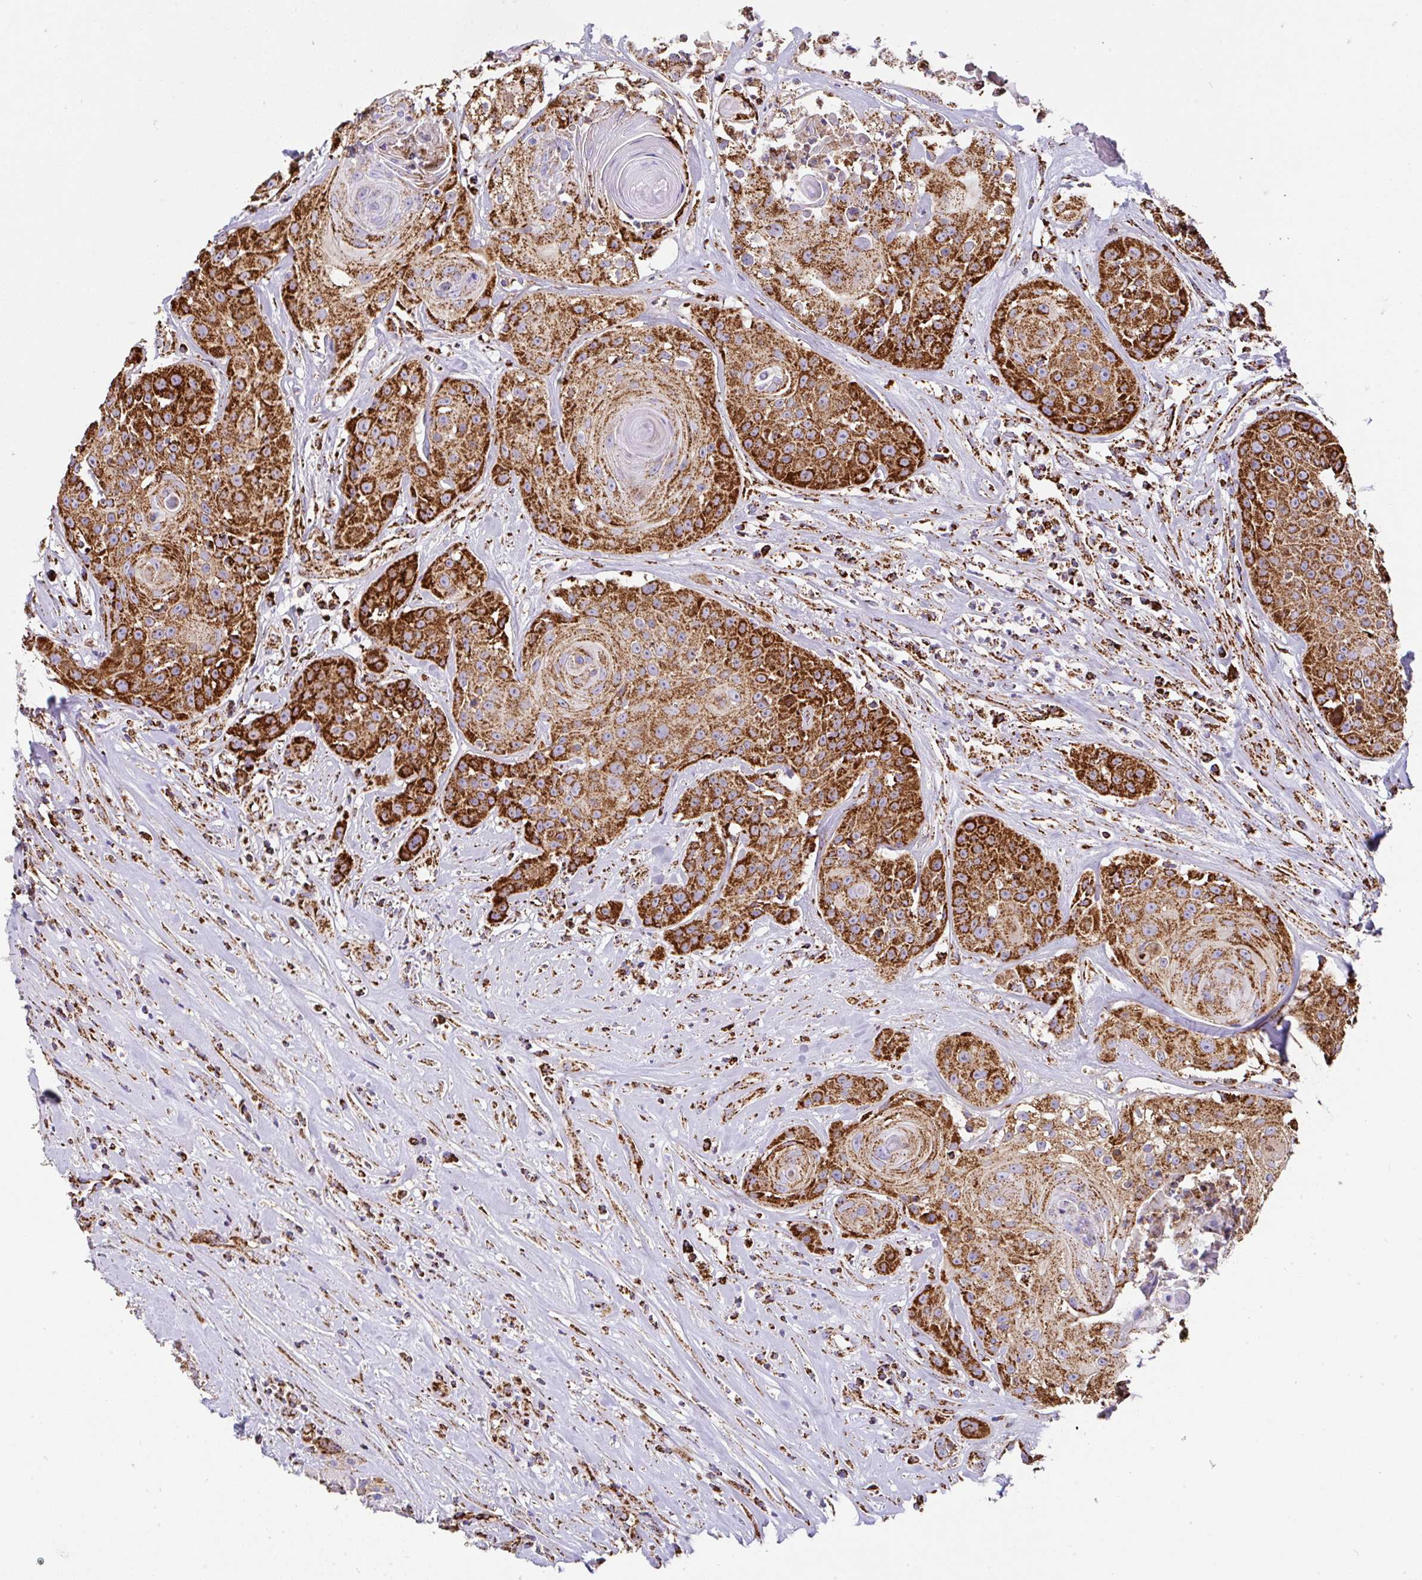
{"staining": {"intensity": "strong", "quantity": ">75%", "location": "cytoplasmic/membranous"}, "tissue": "head and neck cancer", "cell_type": "Tumor cells", "image_type": "cancer", "snomed": [{"axis": "morphology", "description": "Squamous cell carcinoma, NOS"}, {"axis": "topography", "description": "Head-Neck"}], "caption": "IHC image of human head and neck cancer (squamous cell carcinoma) stained for a protein (brown), which displays high levels of strong cytoplasmic/membranous staining in approximately >75% of tumor cells.", "gene": "ANKRD33B", "patient": {"sex": "male", "age": 83}}